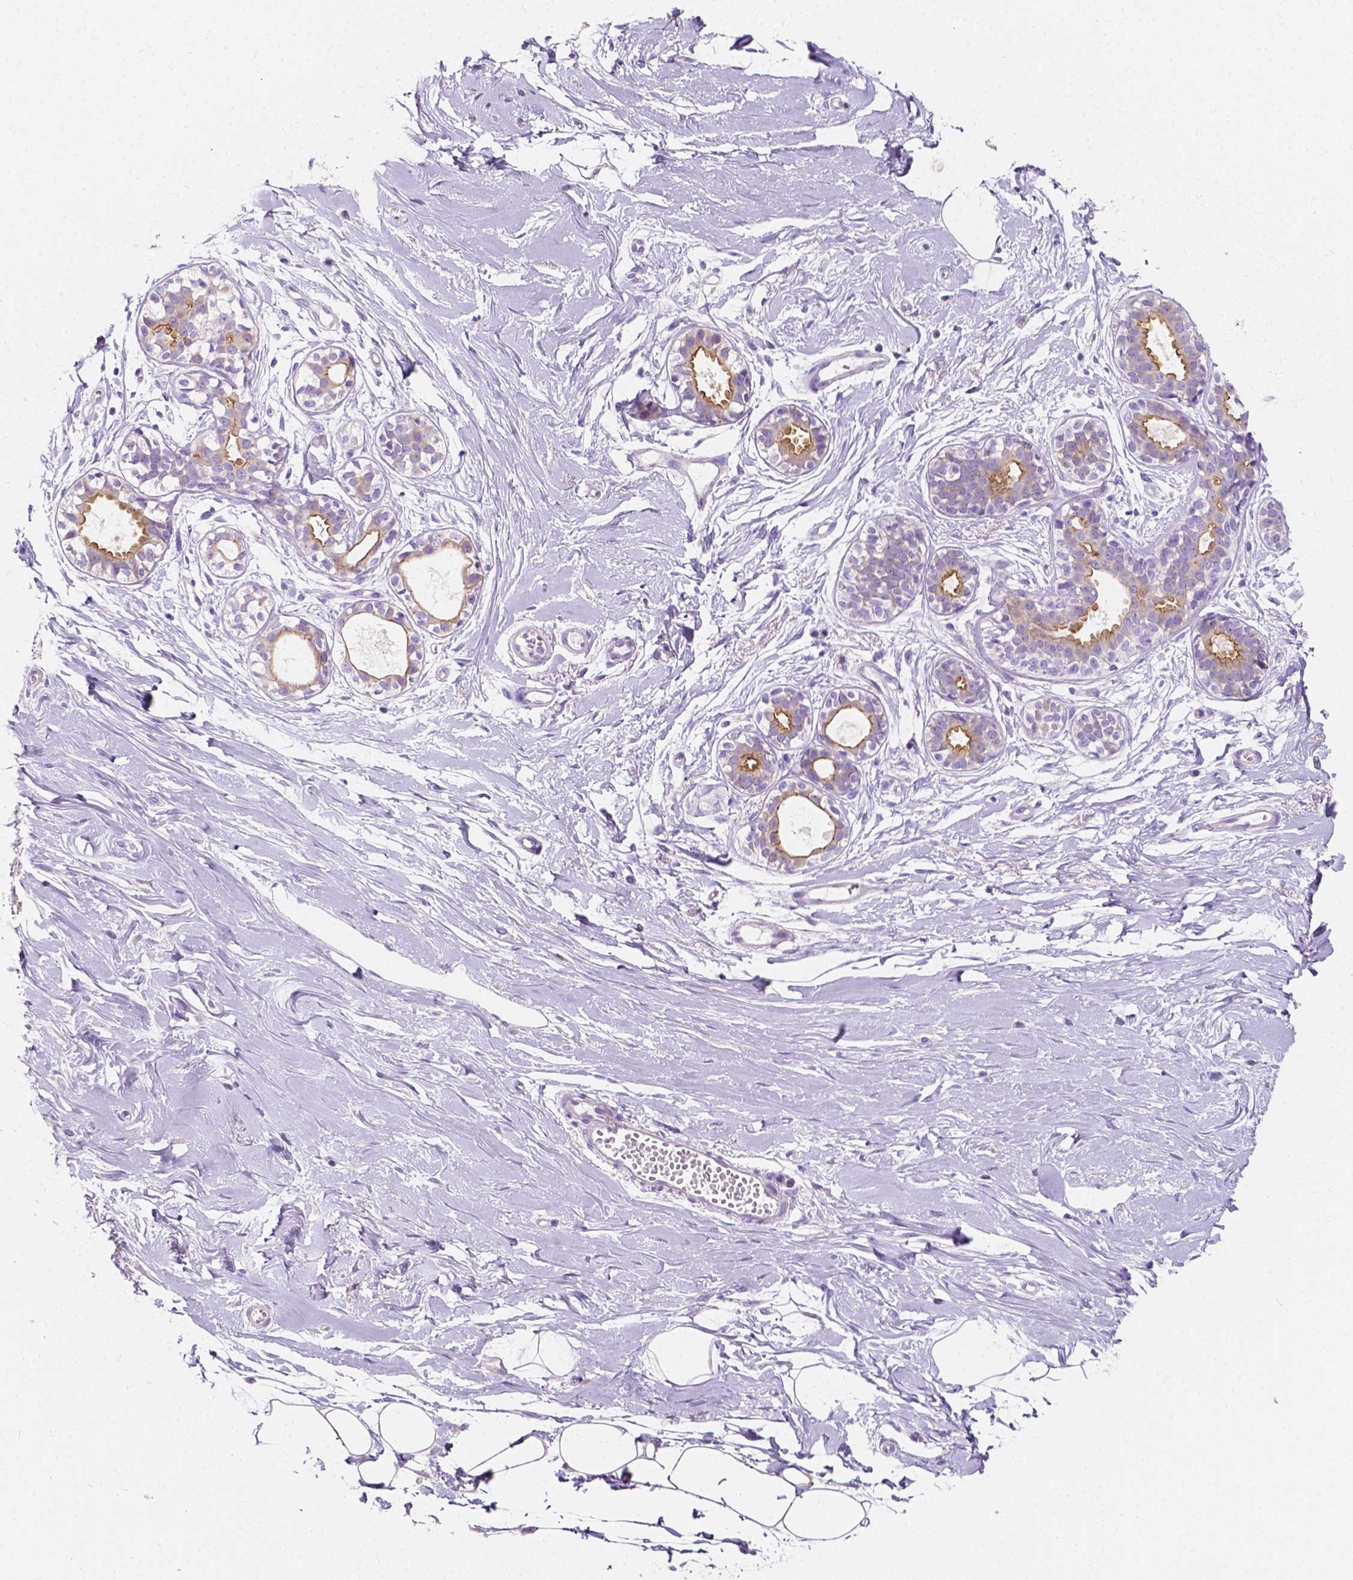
{"staining": {"intensity": "negative", "quantity": "none", "location": "none"}, "tissue": "breast", "cell_type": "Adipocytes", "image_type": "normal", "snomed": [{"axis": "morphology", "description": "Normal tissue, NOS"}, {"axis": "topography", "description": "Breast"}], "caption": "High power microscopy histopathology image of an IHC photomicrograph of unremarkable breast, revealing no significant expression in adipocytes. (Stains: DAB IHC with hematoxylin counter stain, Microscopy: brightfield microscopy at high magnification).", "gene": "SIRT2", "patient": {"sex": "female", "age": 49}}